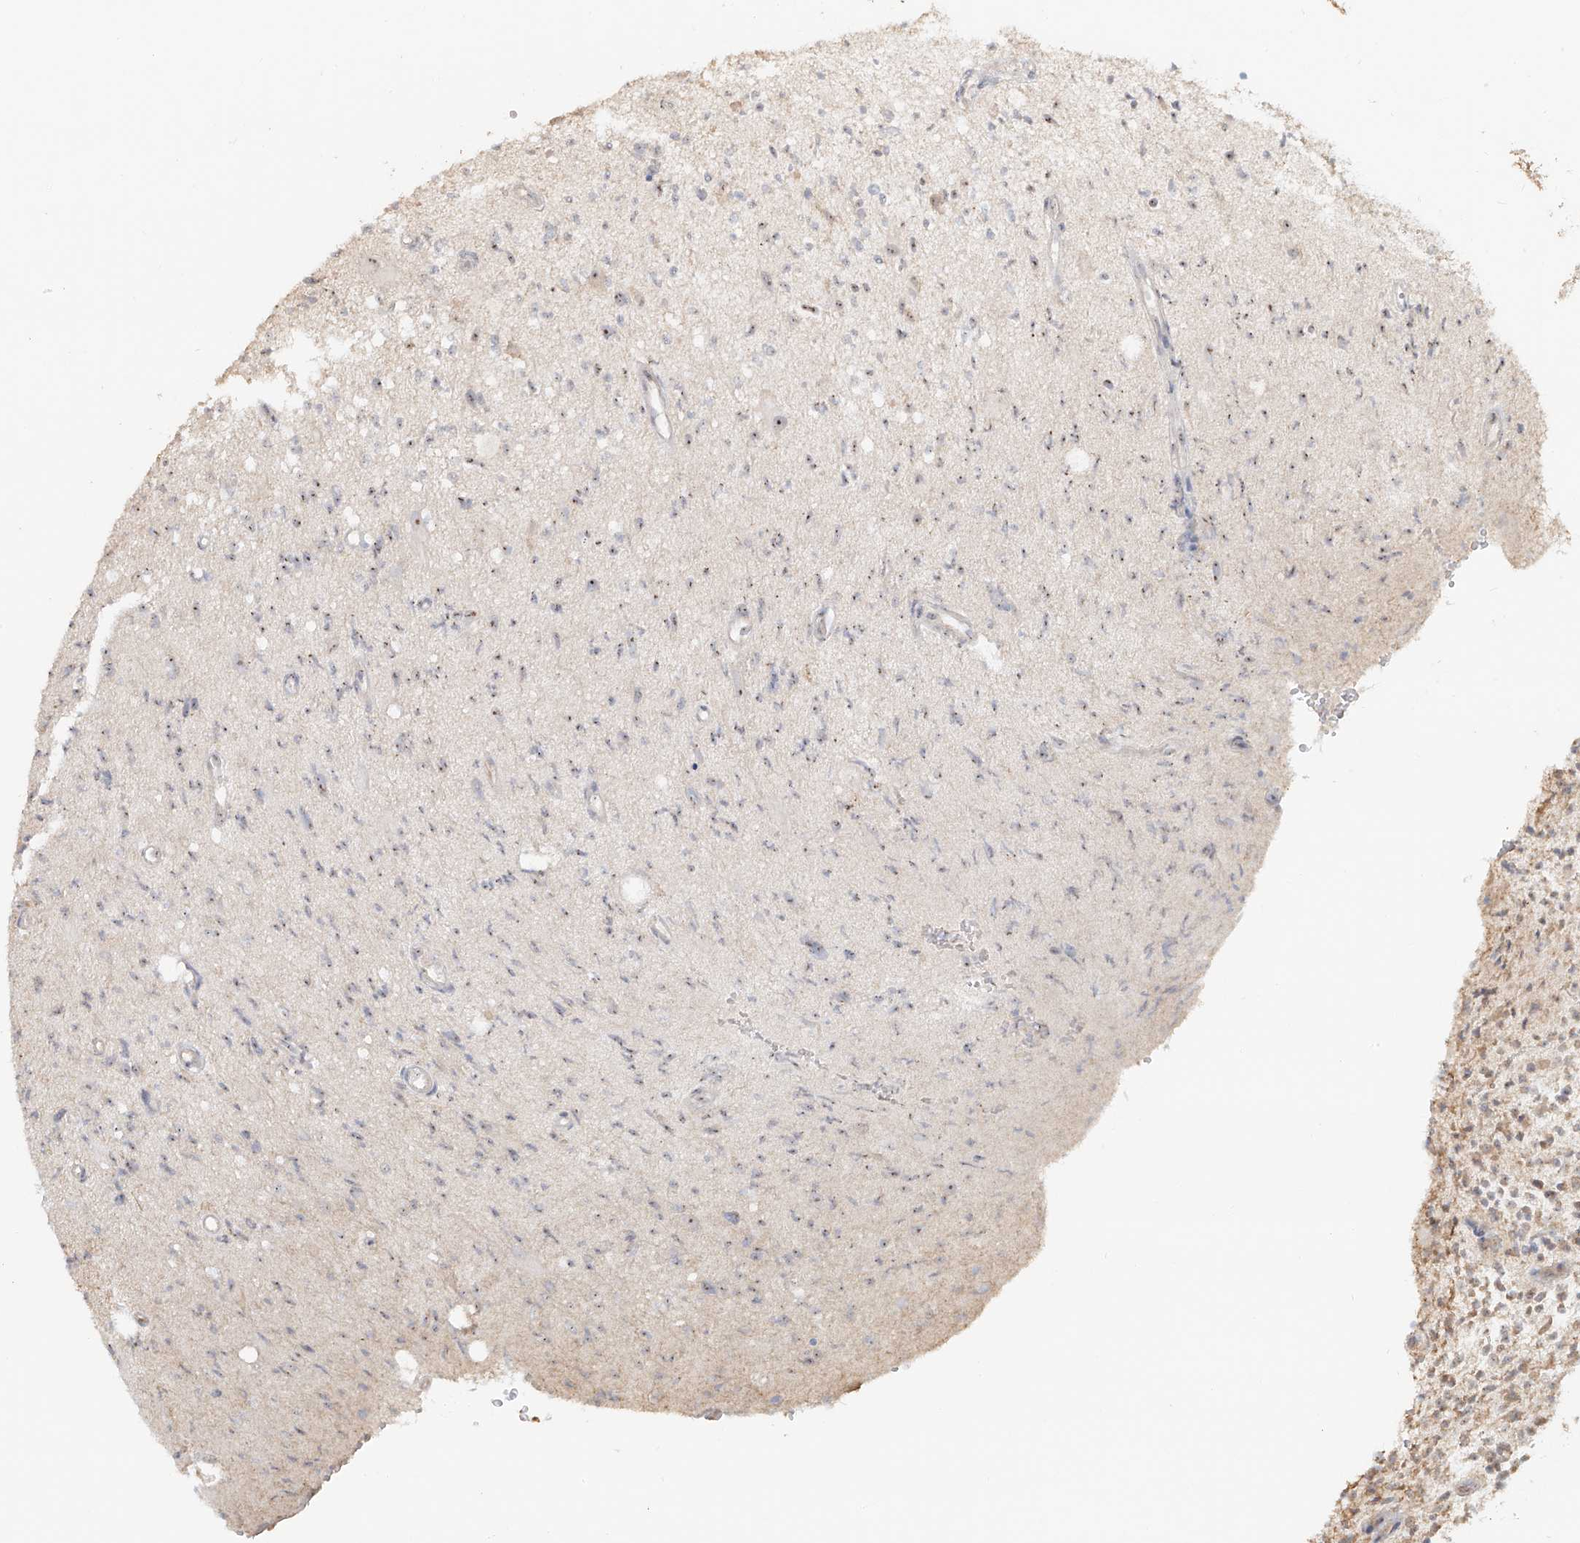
{"staining": {"intensity": "moderate", "quantity": "25%-75%", "location": "nuclear"}, "tissue": "glioma", "cell_type": "Tumor cells", "image_type": "cancer", "snomed": [{"axis": "morphology", "description": "Glioma, malignant, High grade"}, {"axis": "topography", "description": "Brain"}], "caption": "The photomicrograph reveals immunohistochemical staining of malignant glioma (high-grade). There is moderate nuclear staining is identified in approximately 25%-75% of tumor cells.", "gene": "NPHS1", "patient": {"sex": "male", "age": 48}}